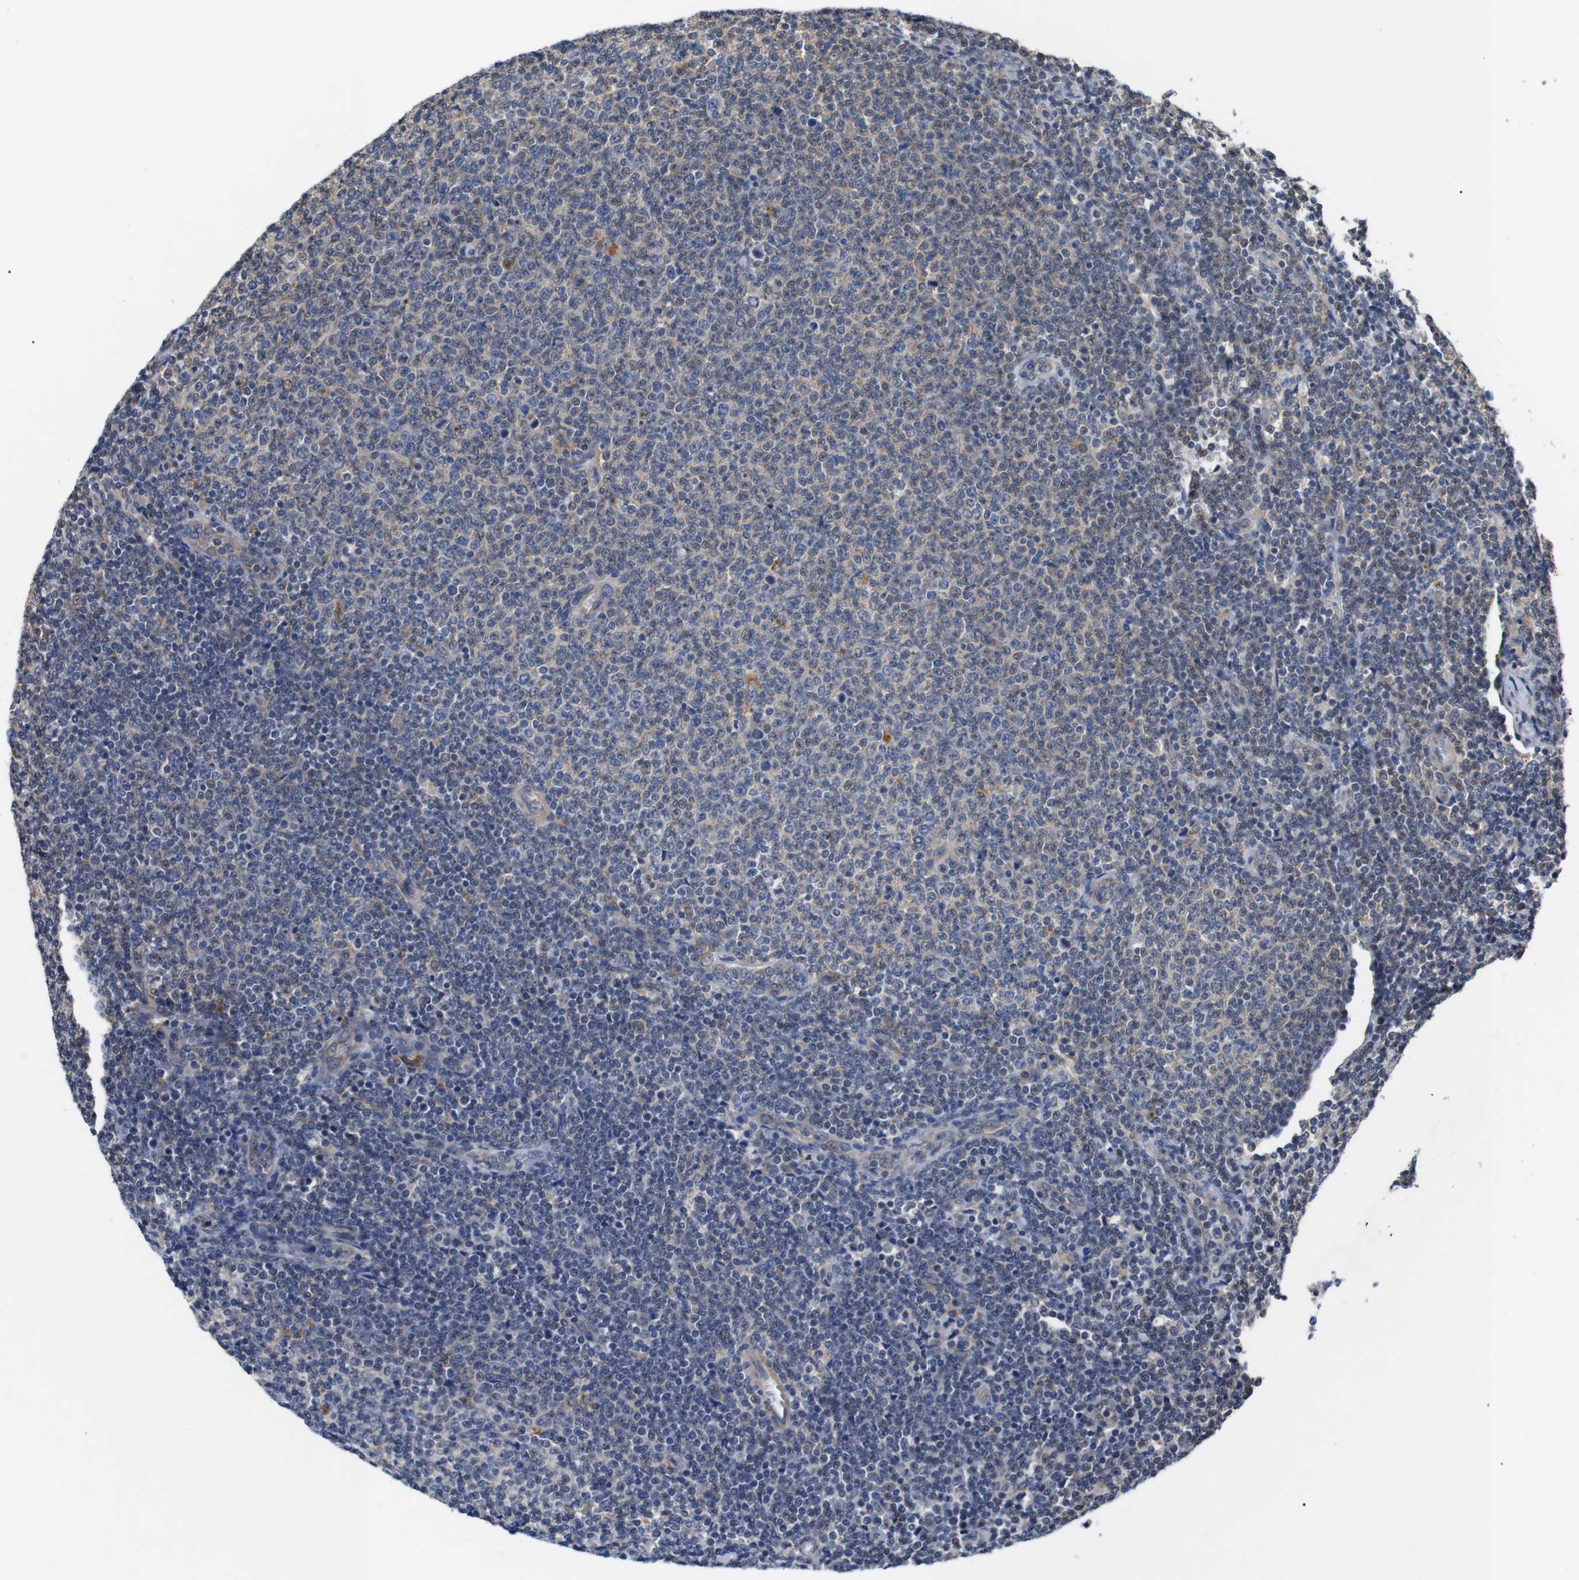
{"staining": {"intensity": "weak", "quantity": "25%-75%", "location": "cytoplasmic/membranous"}, "tissue": "lymphoma", "cell_type": "Tumor cells", "image_type": "cancer", "snomed": [{"axis": "morphology", "description": "Malignant lymphoma, non-Hodgkin's type, Low grade"}, {"axis": "topography", "description": "Lymph node"}], "caption": "Weak cytoplasmic/membranous protein expression is identified in about 25%-75% of tumor cells in malignant lymphoma, non-Hodgkin's type (low-grade).", "gene": "DDR1", "patient": {"sex": "male", "age": 66}}